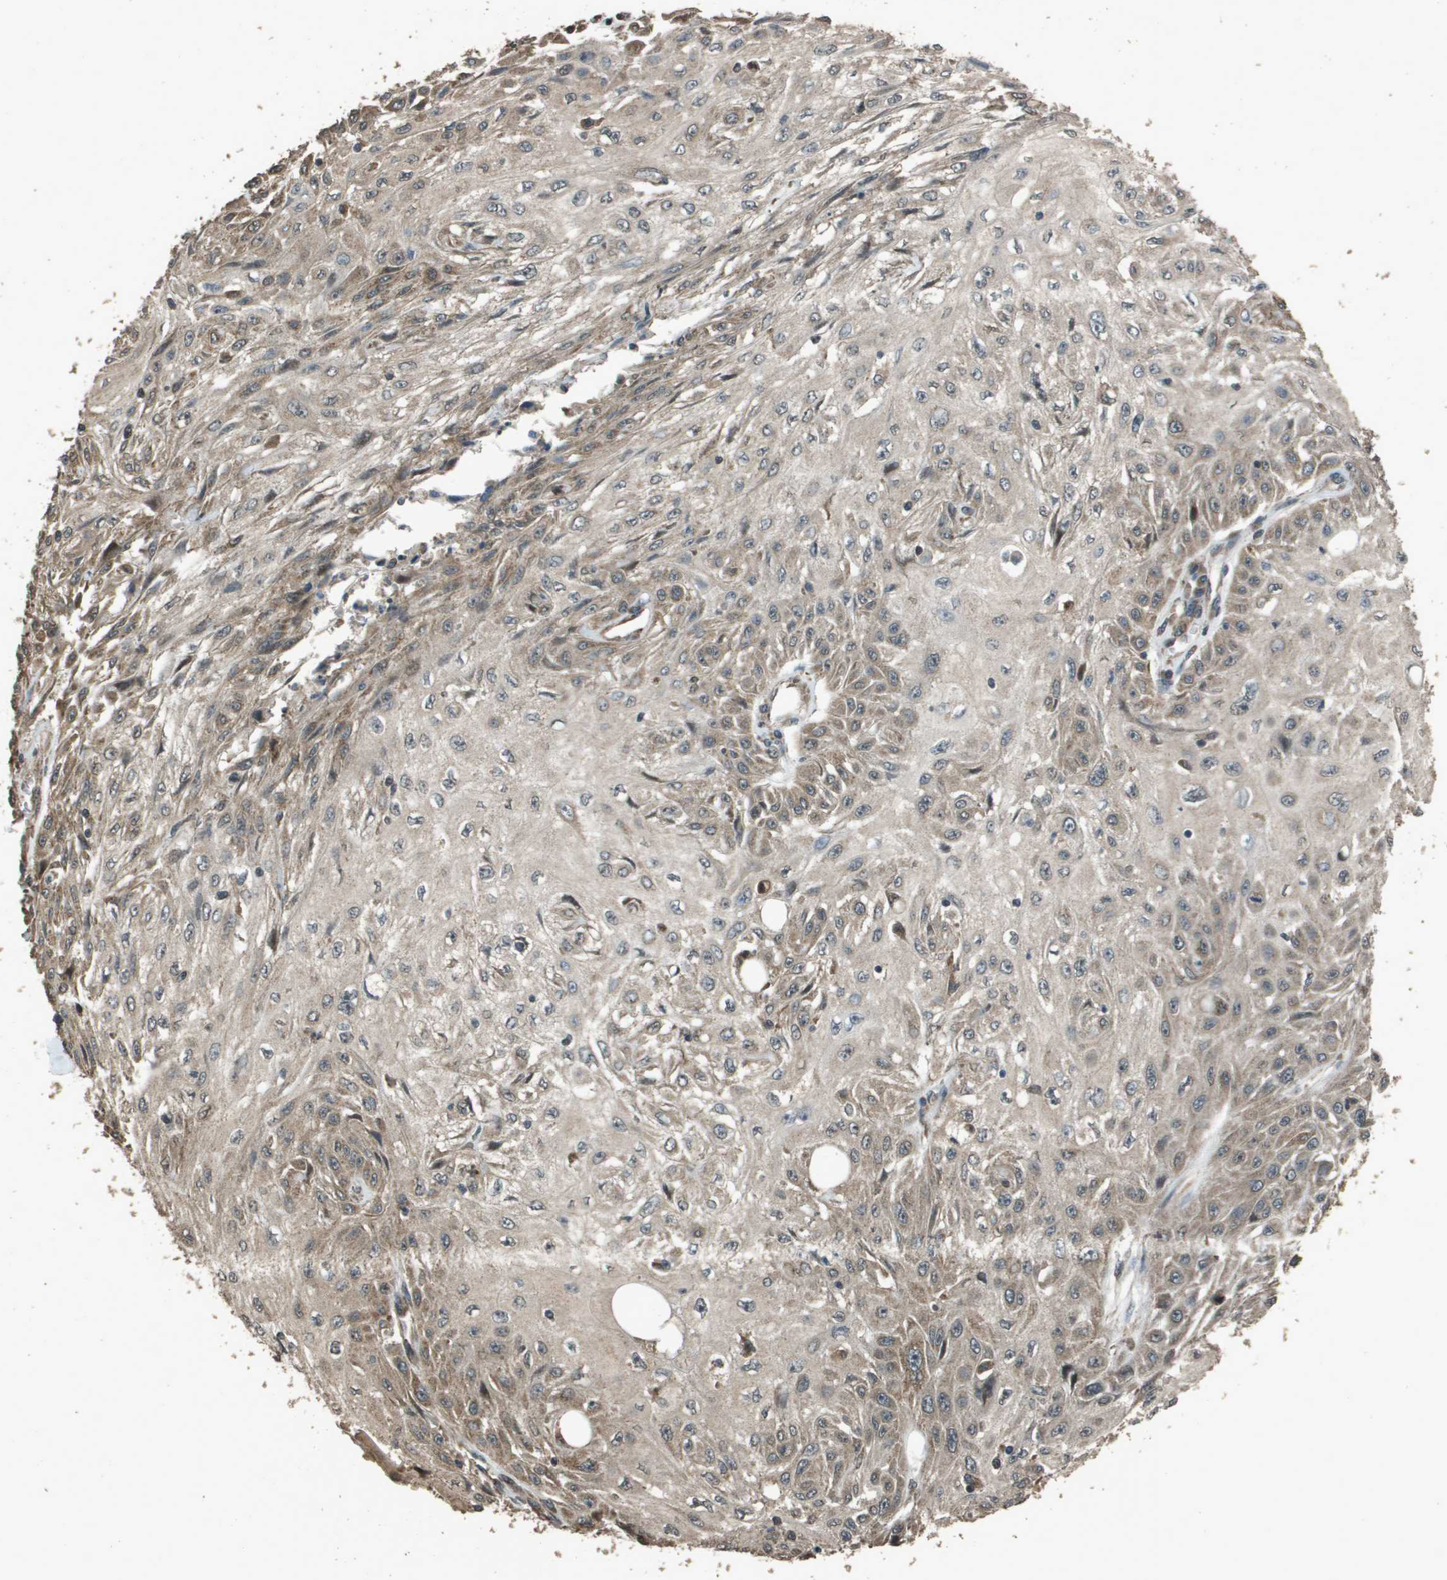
{"staining": {"intensity": "weak", "quantity": ">75%", "location": "cytoplasmic/membranous"}, "tissue": "skin cancer", "cell_type": "Tumor cells", "image_type": "cancer", "snomed": [{"axis": "morphology", "description": "Squamous cell carcinoma, NOS"}, {"axis": "topography", "description": "Skin"}], "caption": "Immunohistochemical staining of human skin squamous cell carcinoma shows weak cytoplasmic/membranous protein staining in approximately >75% of tumor cells. Using DAB (3,3'-diaminobenzidine) (brown) and hematoxylin (blue) stains, captured at high magnification using brightfield microscopy.", "gene": "FIG4", "patient": {"sex": "male", "age": 75}}